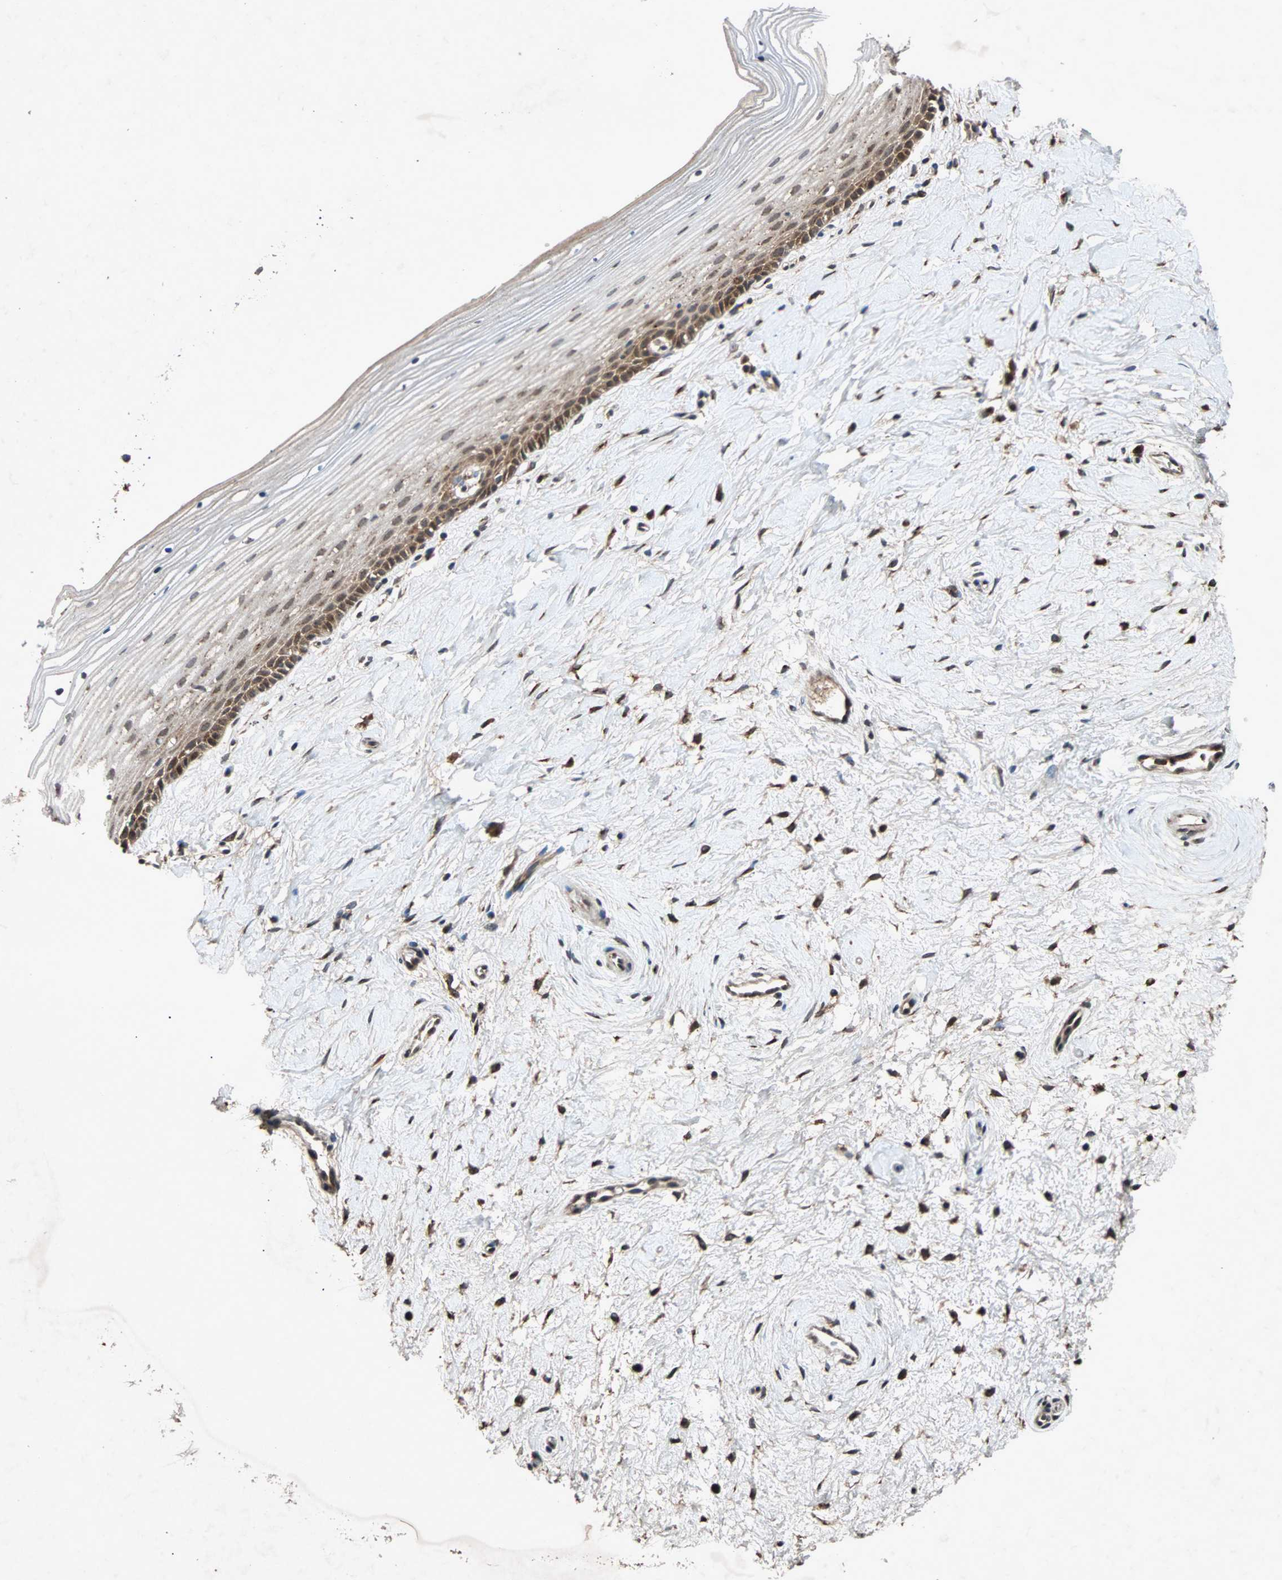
{"staining": {"intensity": "strong", "quantity": ">75%", "location": "cytoplasmic/membranous"}, "tissue": "cervix", "cell_type": "Glandular cells", "image_type": "normal", "snomed": [{"axis": "morphology", "description": "Normal tissue, NOS"}, {"axis": "topography", "description": "Cervix"}], "caption": "This is an image of immunohistochemistry (IHC) staining of unremarkable cervix, which shows strong expression in the cytoplasmic/membranous of glandular cells.", "gene": "USP31", "patient": {"sex": "female", "age": 39}}